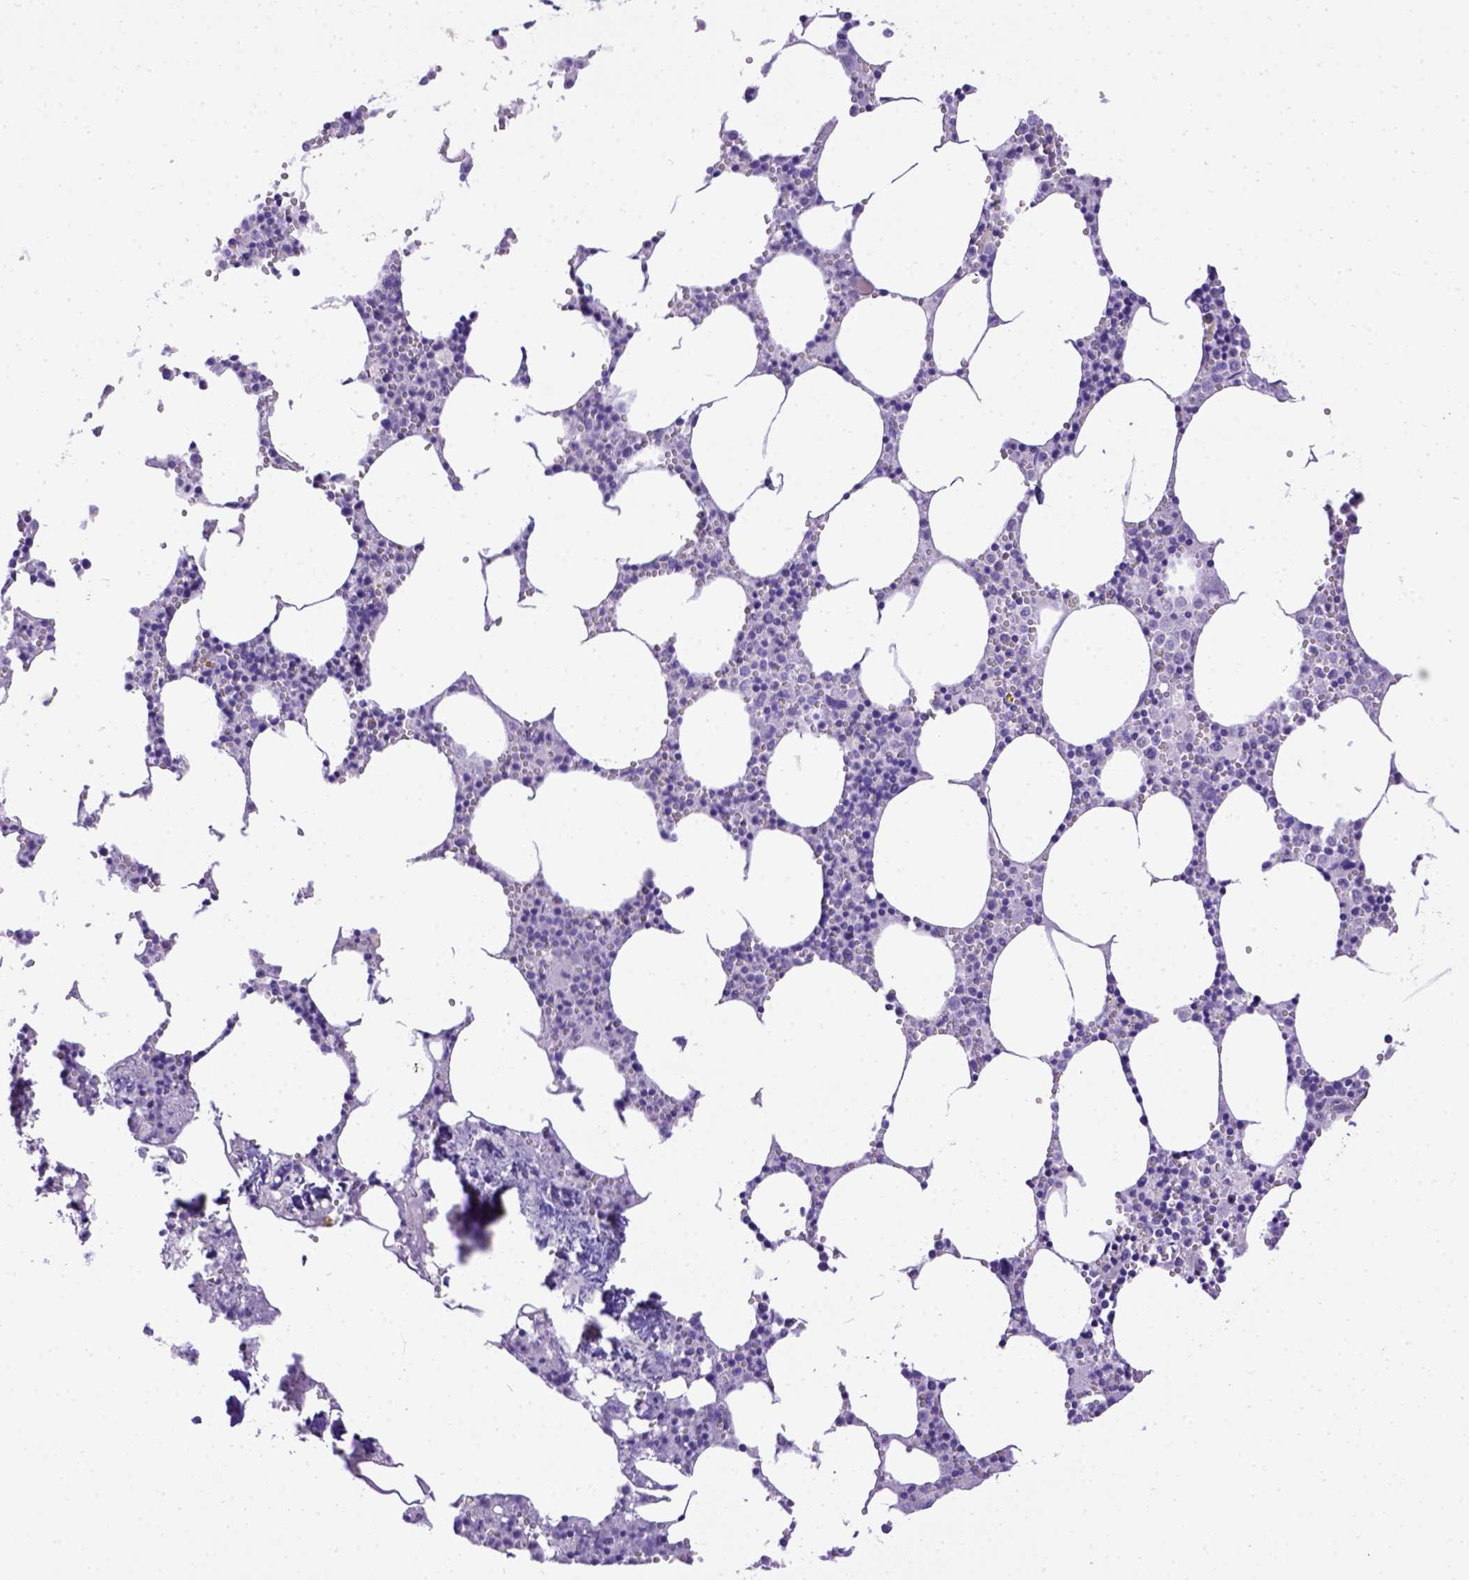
{"staining": {"intensity": "negative", "quantity": "none", "location": "none"}, "tissue": "bone marrow", "cell_type": "Hematopoietic cells", "image_type": "normal", "snomed": [{"axis": "morphology", "description": "Normal tissue, NOS"}, {"axis": "topography", "description": "Bone marrow"}], "caption": "Human bone marrow stained for a protein using immunohistochemistry demonstrates no staining in hematopoietic cells.", "gene": "ESR1", "patient": {"sex": "male", "age": 54}}